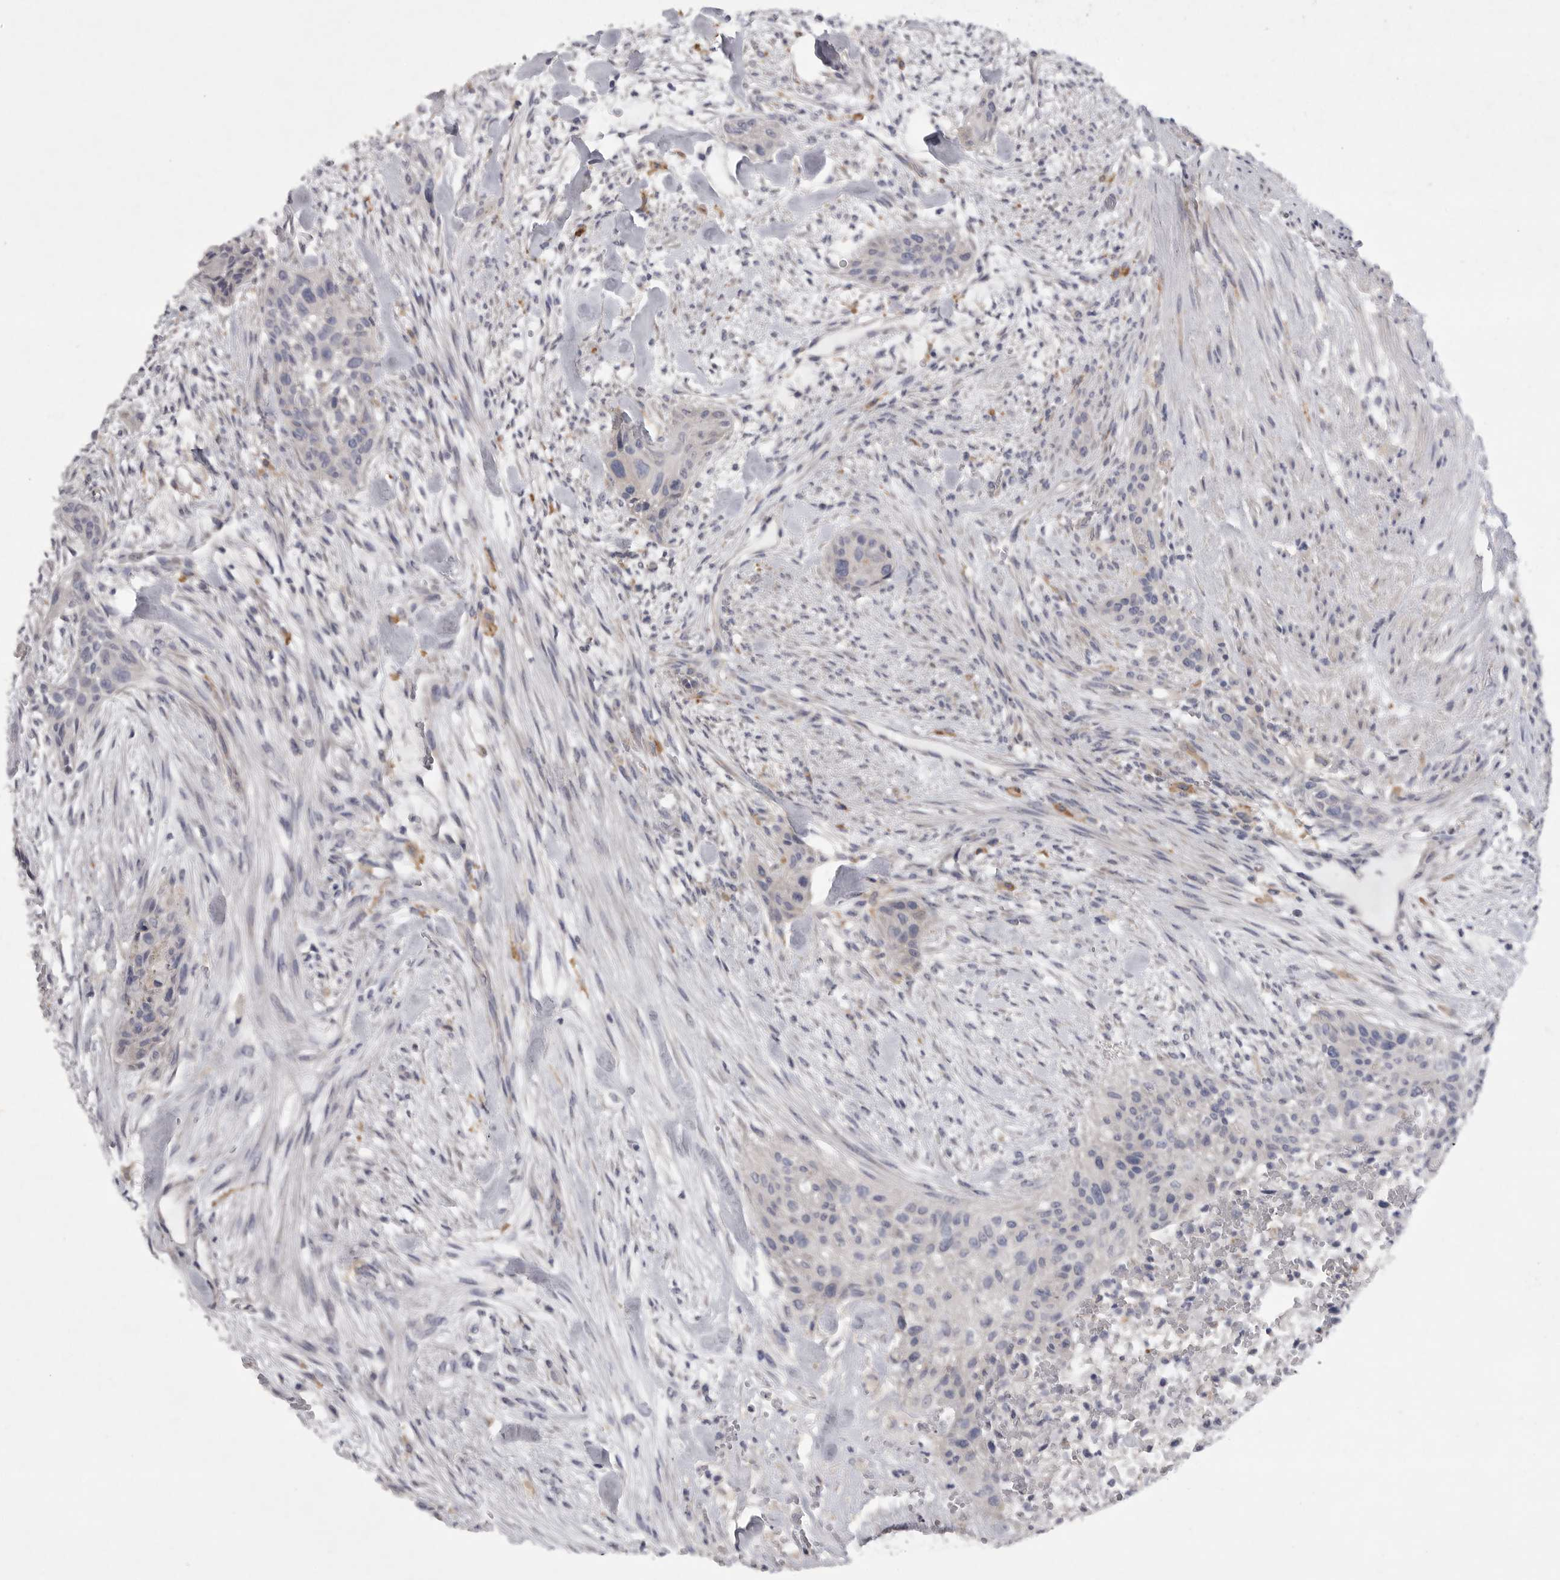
{"staining": {"intensity": "negative", "quantity": "none", "location": "none"}, "tissue": "urothelial cancer", "cell_type": "Tumor cells", "image_type": "cancer", "snomed": [{"axis": "morphology", "description": "Urothelial carcinoma, High grade"}, {"axis": "topography", "description": "Urinary bladder"}], "caption": "Image shows no significant protein expression in tumor cells of urothelial cancer.", "gene": "EDEM3", "patient": {"sex": "male", "age": 35}}